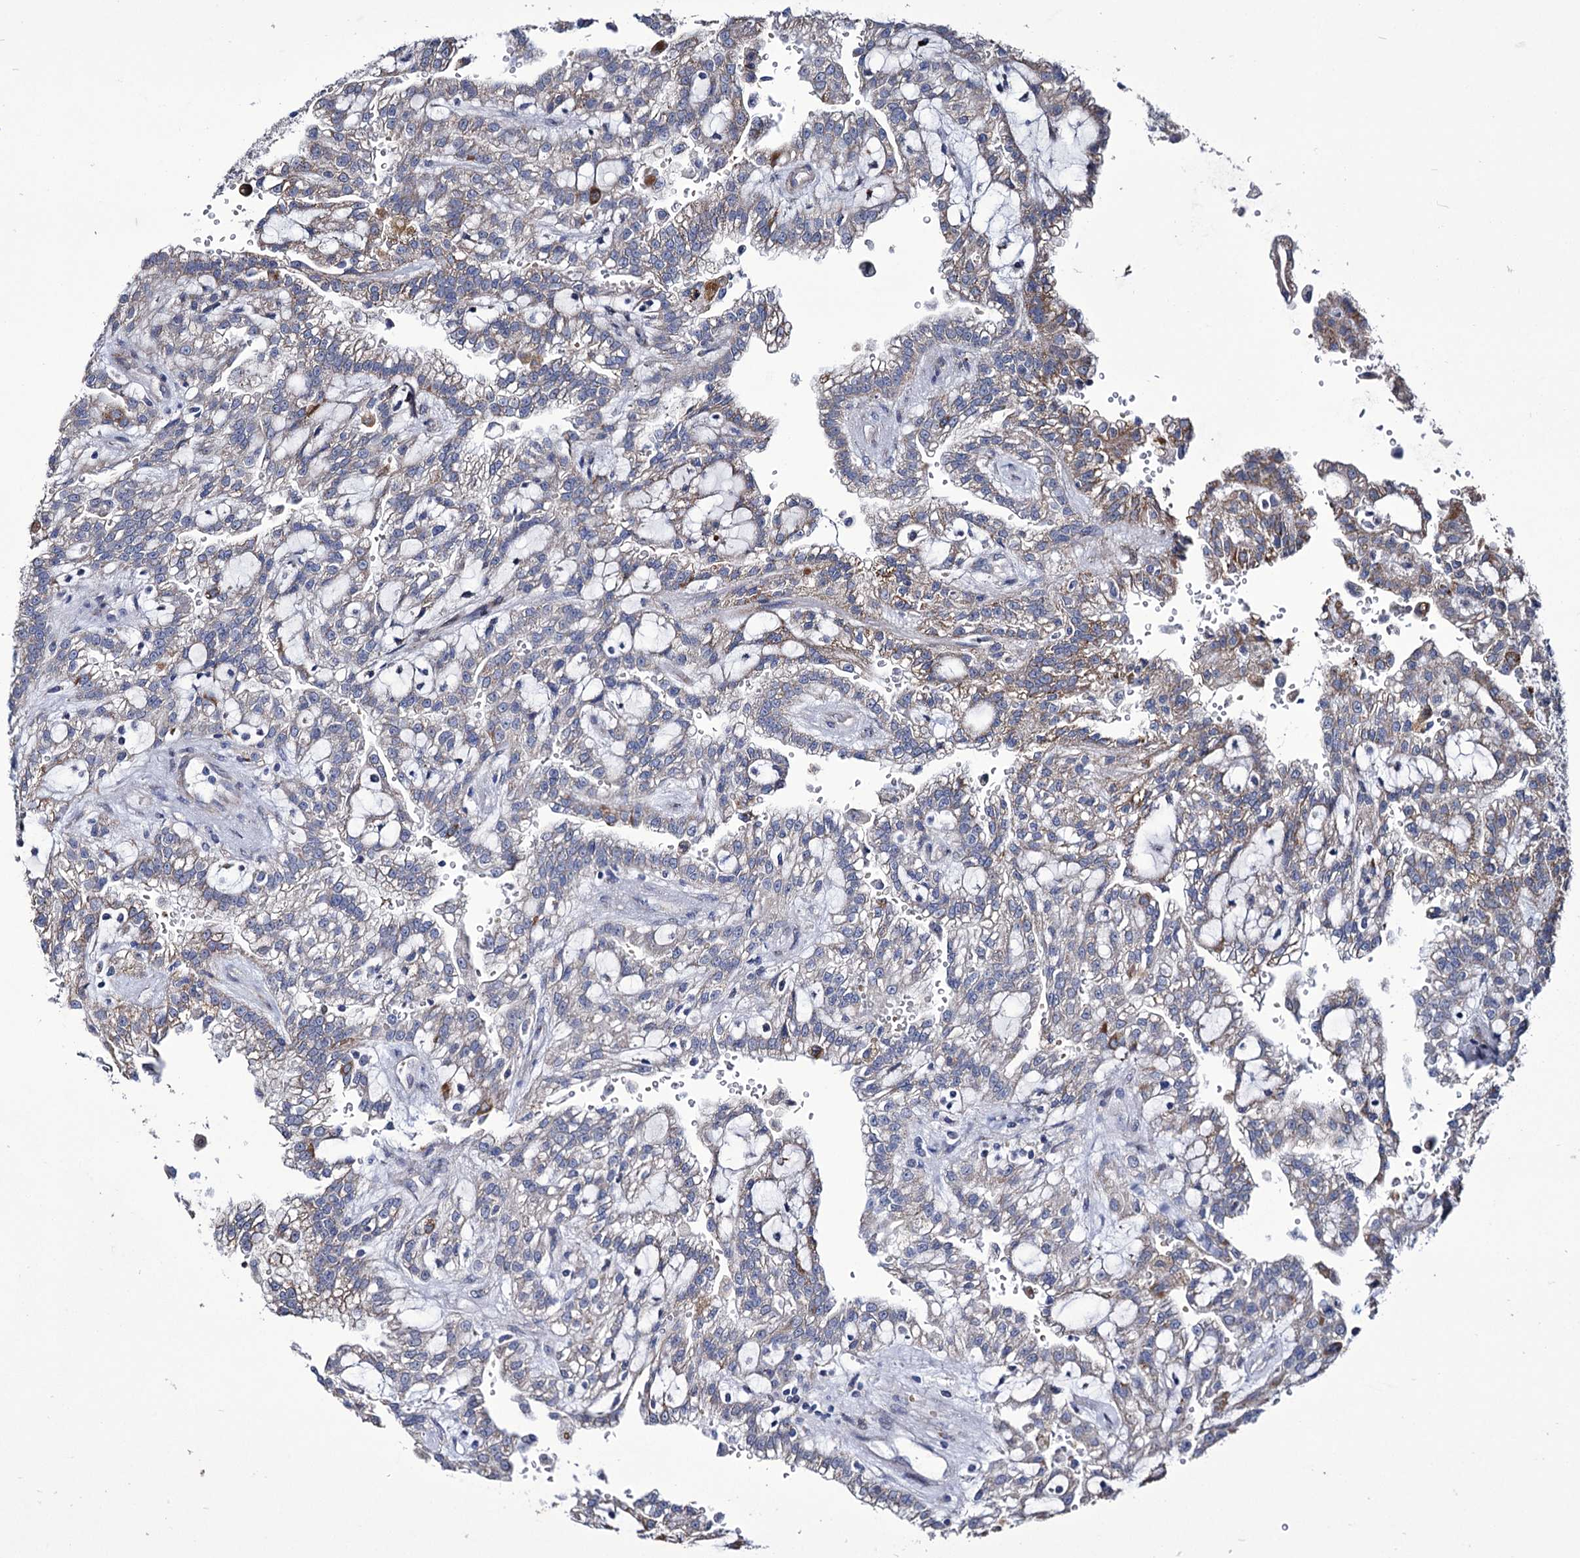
{"staining": {"intensity": "moderate", "quantity": "<25%", "location": "cytoplasmic/membranous"}, "tissue": "renal cancer", "cell_type": "Tumor cells", "image_type": "cancer", "snomed": [{"axis": "morphology", "description": "Adenocarcinoma, NOS"}, {"axis": "topography", "description": "Kidney"}], "caption": "Renal cancer stained with a brown dye demonstrates moderate cytoplasmic/membranous positive expression in approximately <25% of tumor cells.", "gene": "TUBGCP5", "patient": {"sex": "male", "age": 63}}